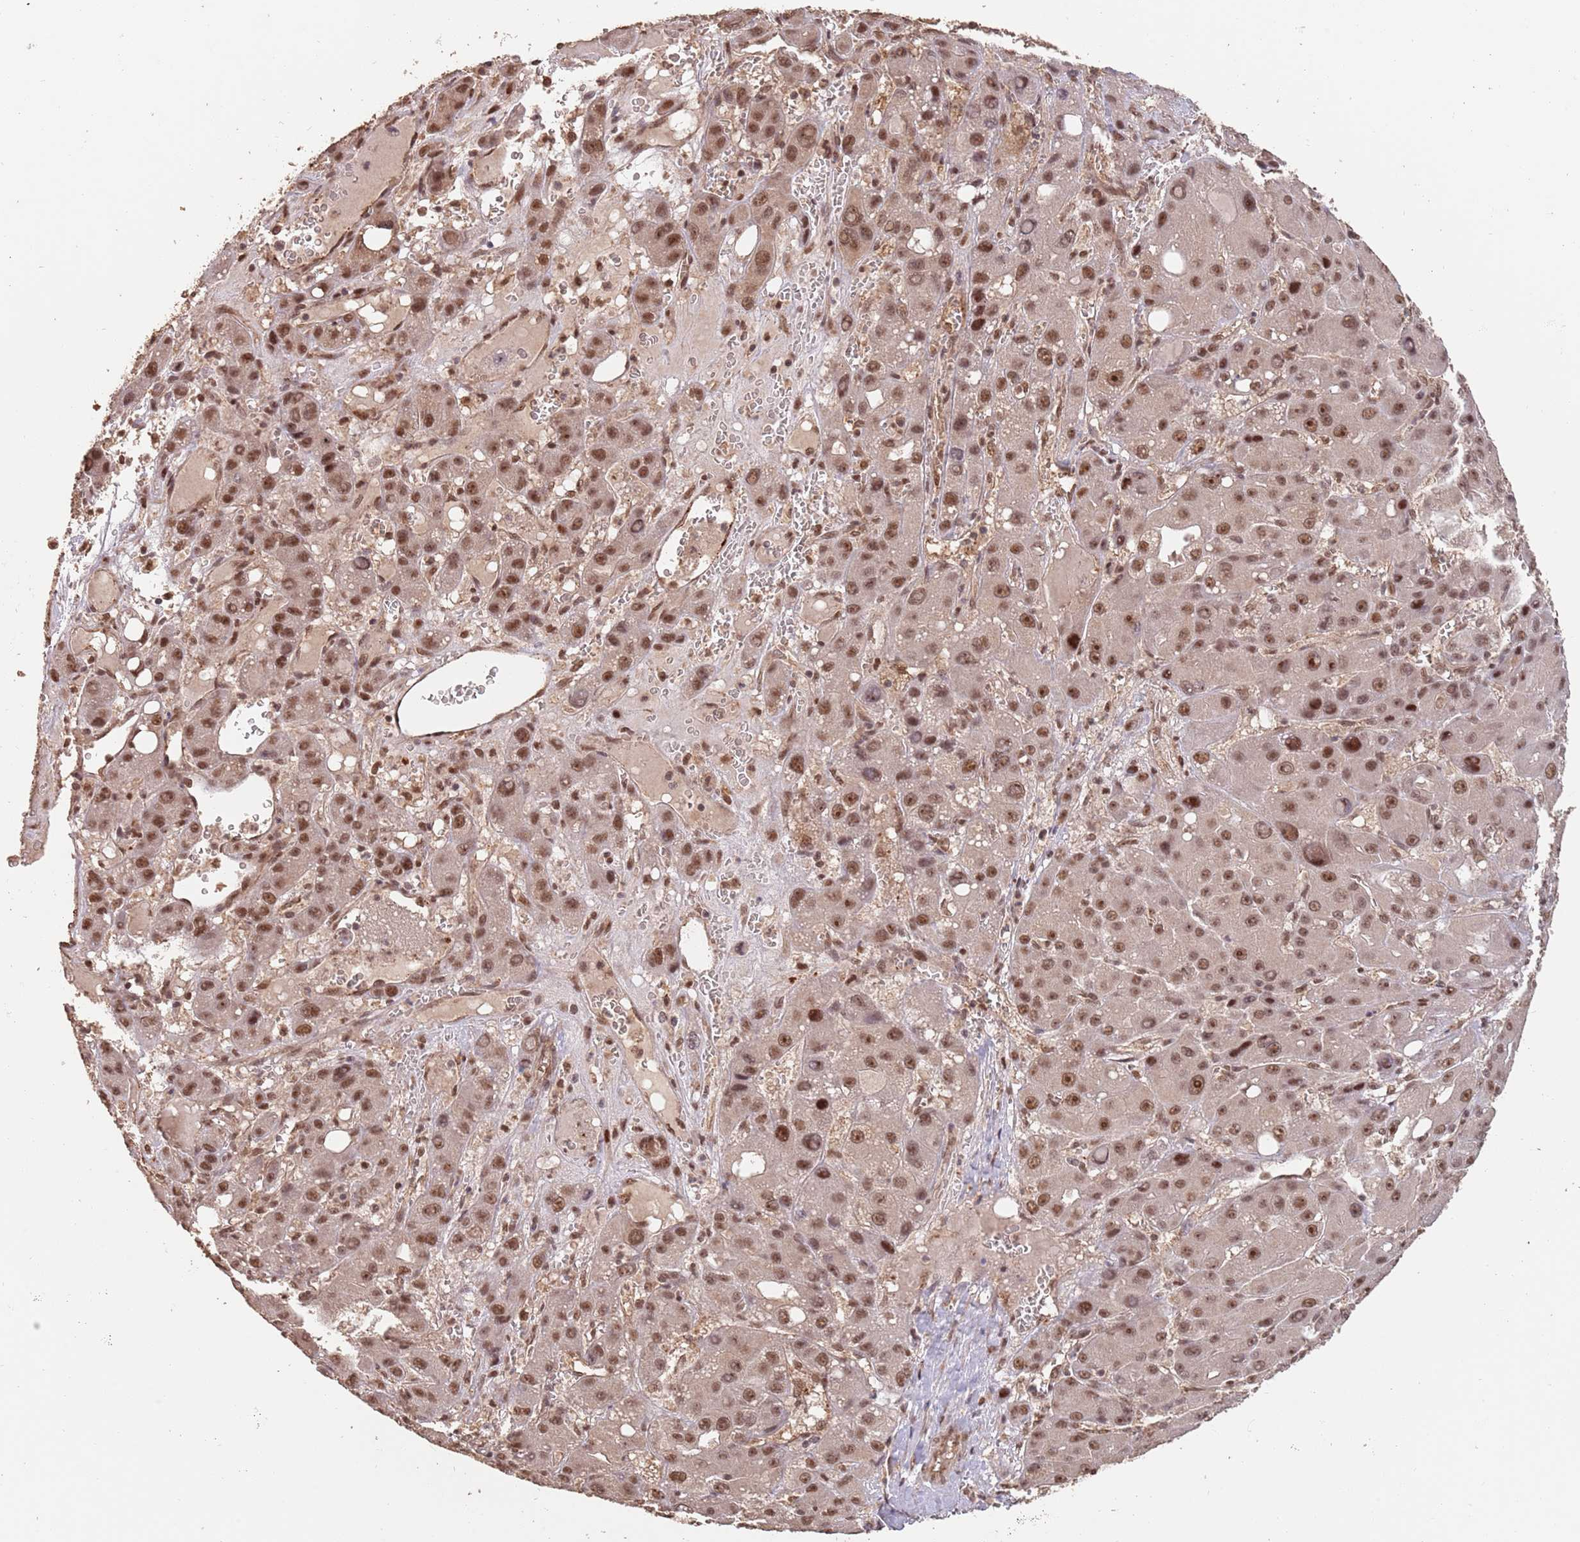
{"staining": {"intensity": "moderate", "quantity": ">75%", "location": "nuclear"}, "tissue": "liver cancer", "cell_type": "Tumor cells", "image_type": "cancer", "snomed": [{"axis": "morphology", "description": "Carcinoma, Hepatocellular, NOS"}, {"axis": "topography", "description": "Liver"}], "caption": "Hepatocellular carcinoma (liver) tissue displays moderate nuclear positivity in about >75% of tumor cells, visualized by immunohistochemistry.", "gene": "RFXANK", "patient": {"sex": "male", "age": 55}}